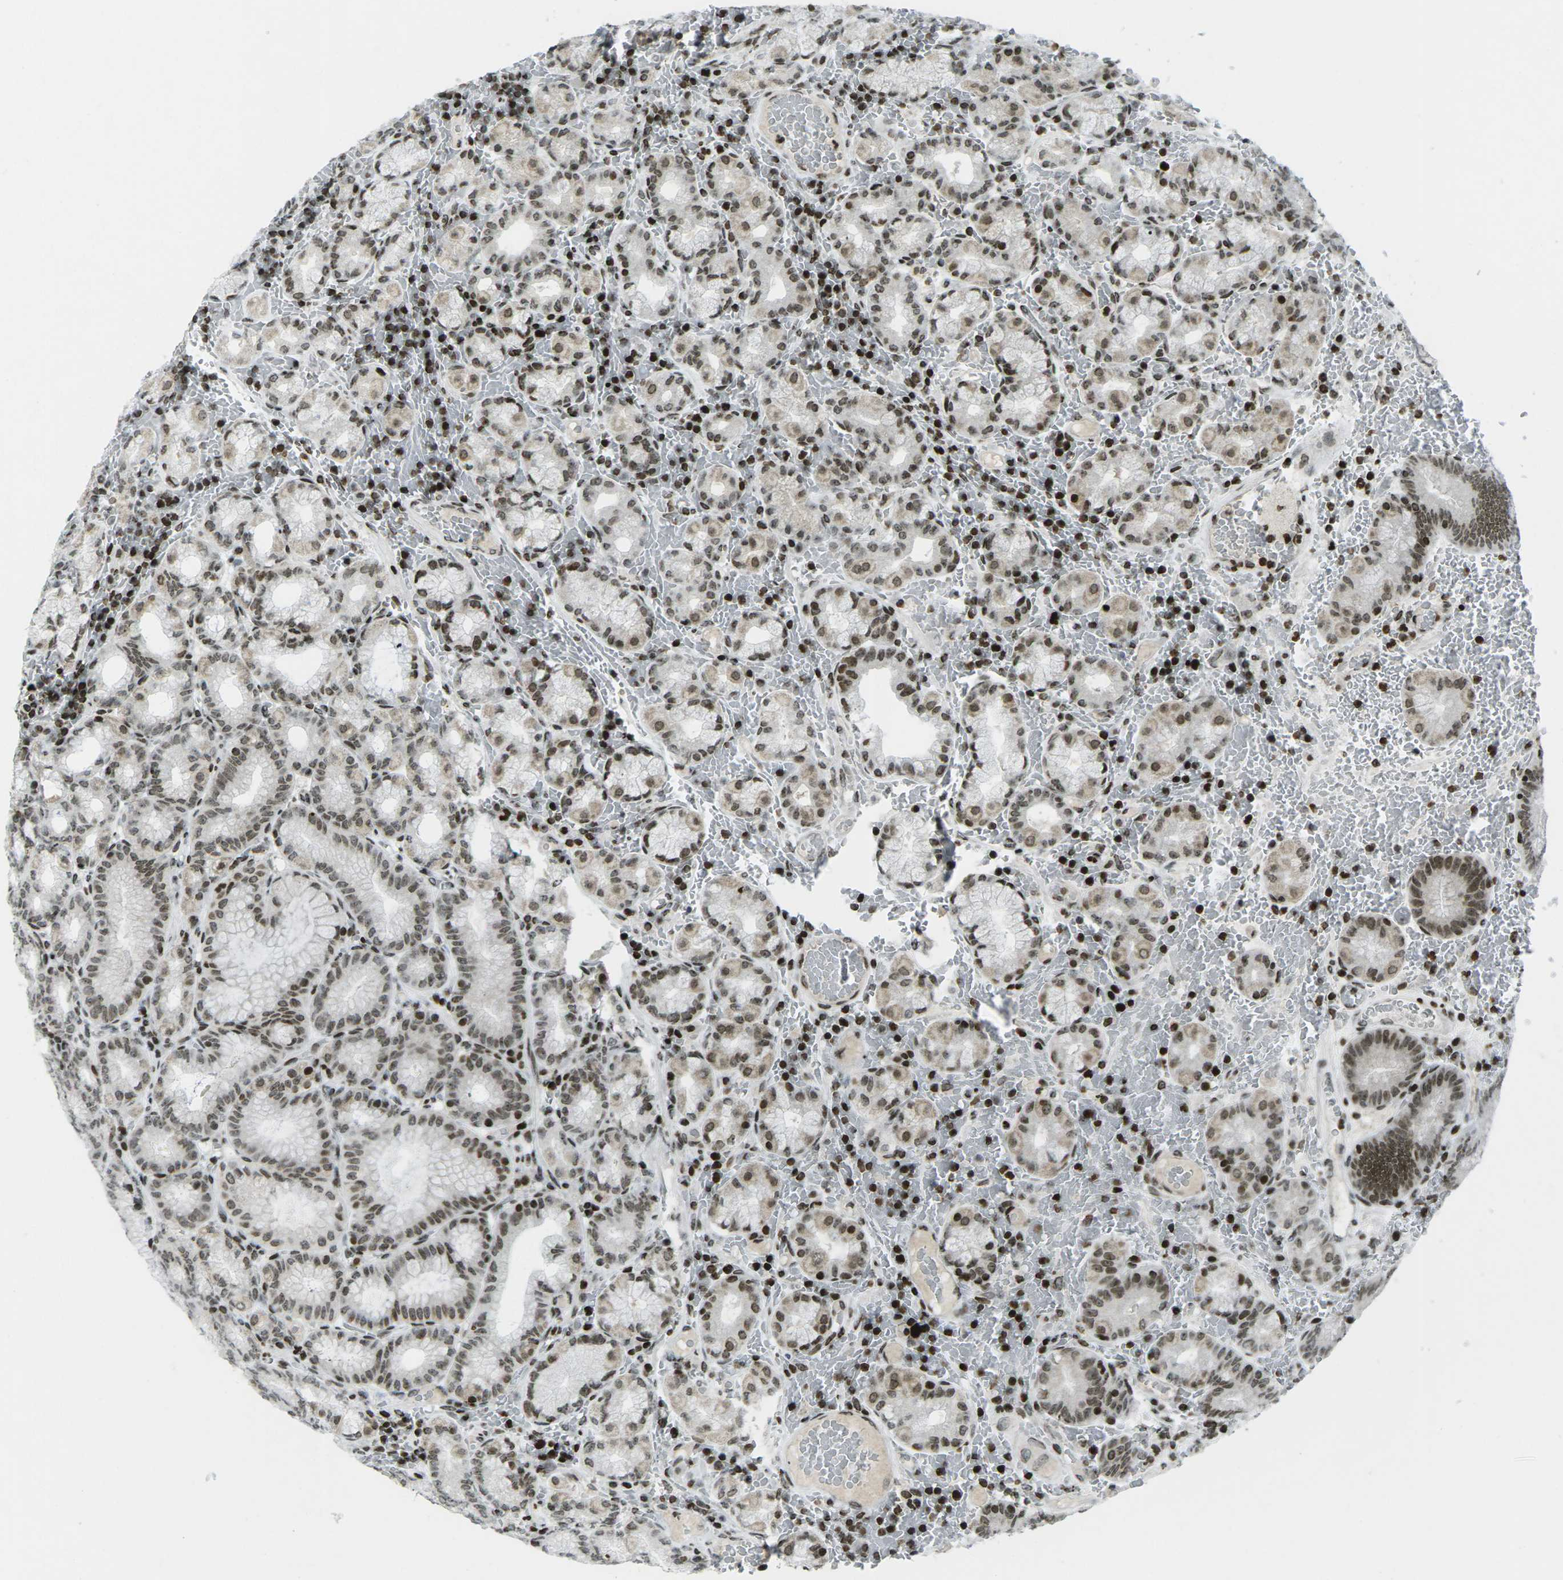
{"staining": {"intensity": "strong", "quantity": ">75%", "location": "nuclear"}, "tissue": "stomach", "cell_type": "Glandular cells", "image_type": "normal", "snomed": [{"axis": "morphology", "description": "Normal tissue, NOS"}, {"axis": "morphology", "description": "Carcinoid, malignant, NOS"}, {"axis": "topography", "description": "Stomach, upper"}], "caption": "Glandular cells exhibit high levels of strong nuclear positivity in approximately >75% of cells in benign stomach. The protein is stained brown, and the nuclei are stained in blue (DAB IHC with brightfield microscopy, high magnification).", "gene": "EME1", "patient": {"sex": "male", "age": 39}}